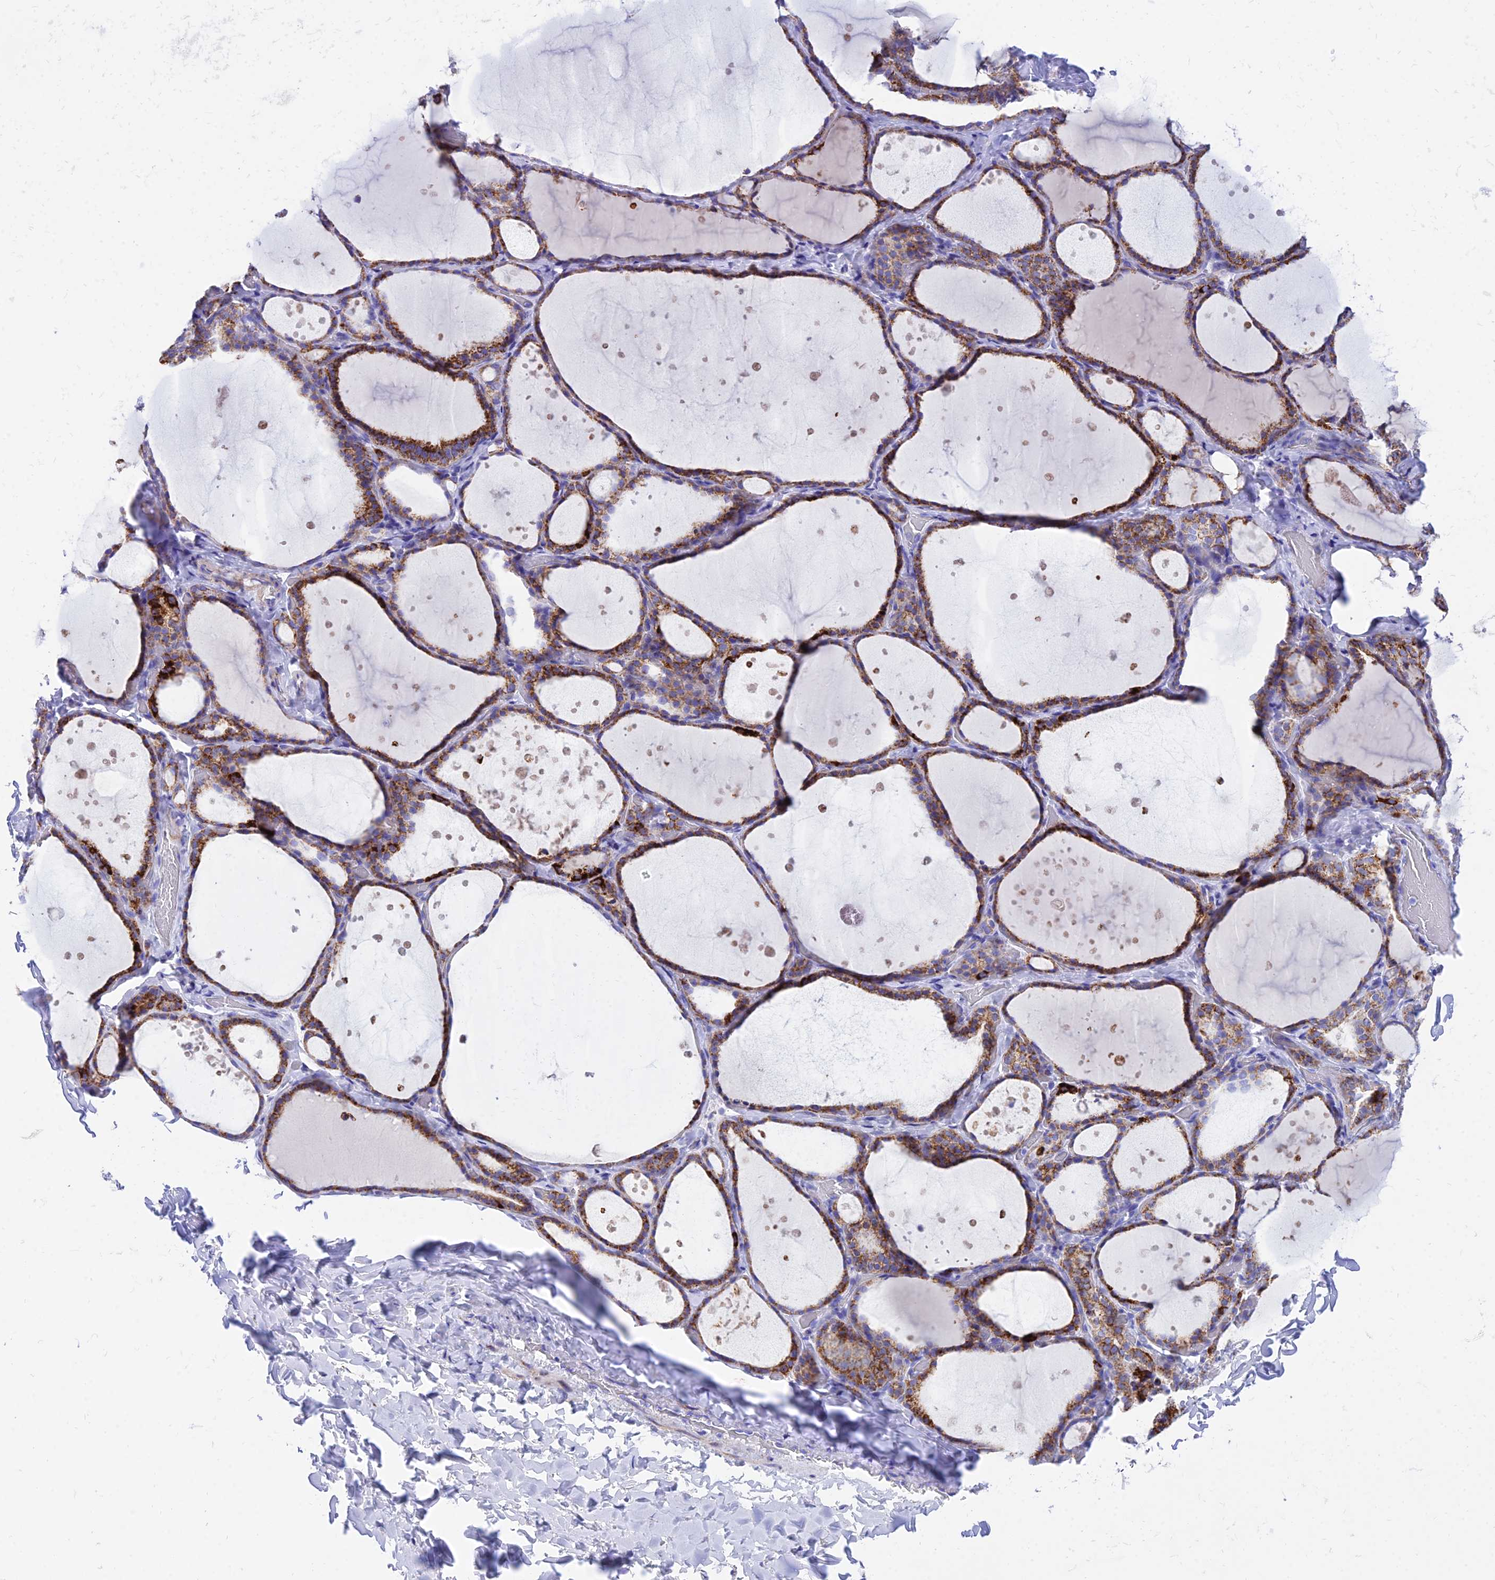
{"staining": {"intensity": "moderate", "quantity": ">75%", "location": "cytoplasmic/membranous"}, "tissue": "thyroid gland", "cell_type": "Glandular cells", "image_type": "normal", "snomed": [{"axis": "morphology", "description": "Normal tissue, NOS"}, {"axis": "topography", "description": "Thyroid gland"}], "caption": "A medium amount of moderate cytoplasmic/membranous positivity is identified in approximately >75% of glandular cells in normal thyroid gland.", "gene": "PKN3", "patient": {"sex": "female", "age": 44}}